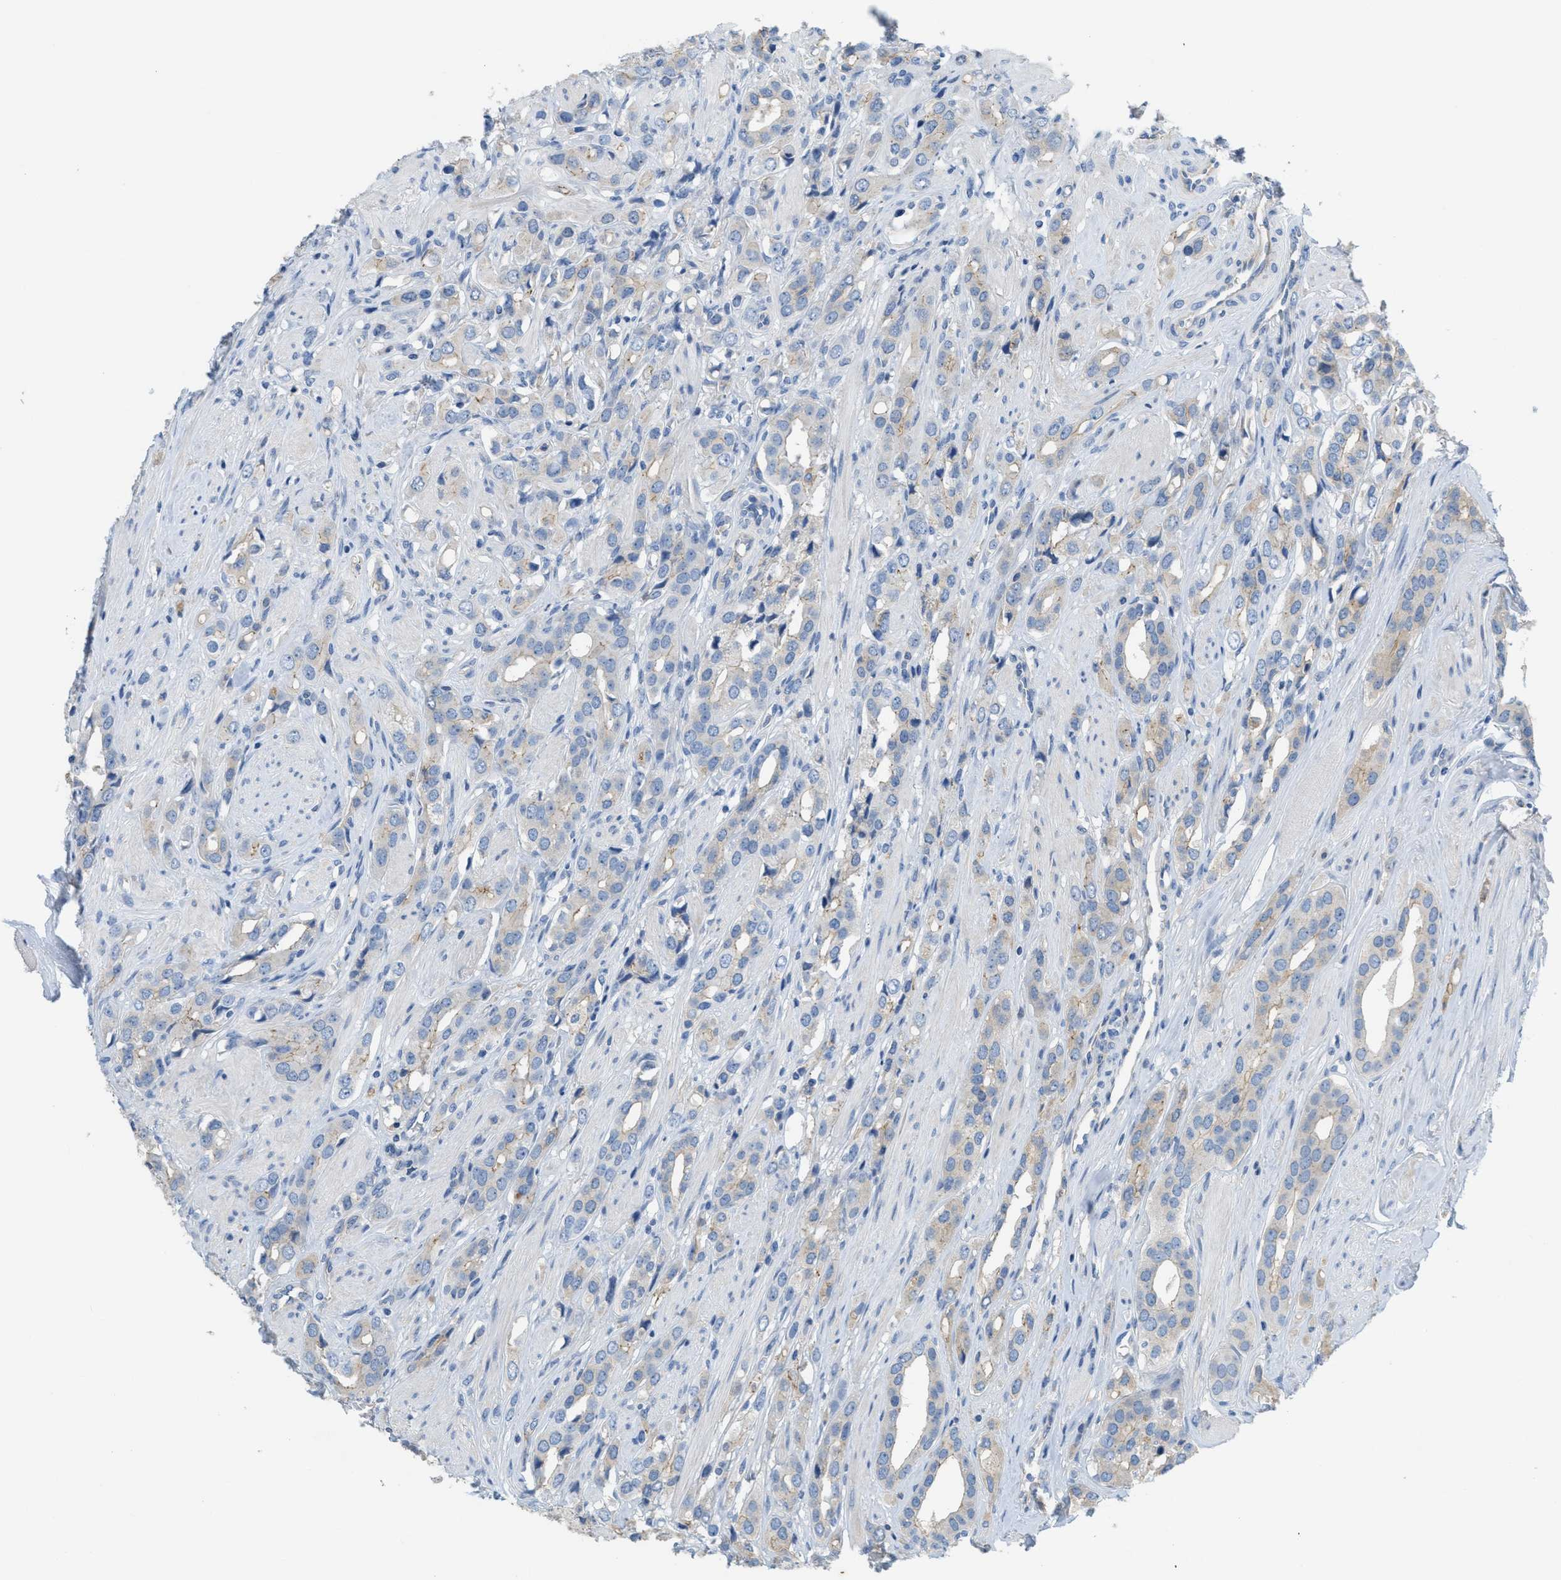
{"staining": {"intensity": "weak", "quantity": "25%-75%", "location": "cytoplasmic/membranous"}, "tissue": "prostate cancer", "cell_type": "Tumor cells", "image_type": "cancer", "snomed": [{"axis": "morphology", "description": "Adenocarcinoma, High grade"}, {"axis": "topography", "description": "Prostate"}], "caption": "The image demonstrates staining of prostate cancer, revealing weak cytoplasmic/membranous protein expression (brown color) within tumor cells. (Brightfield microscopy of DAB IHC at high magnification).", "gene": "CRB3", "patient": {"sex": "male", "age": 52}}